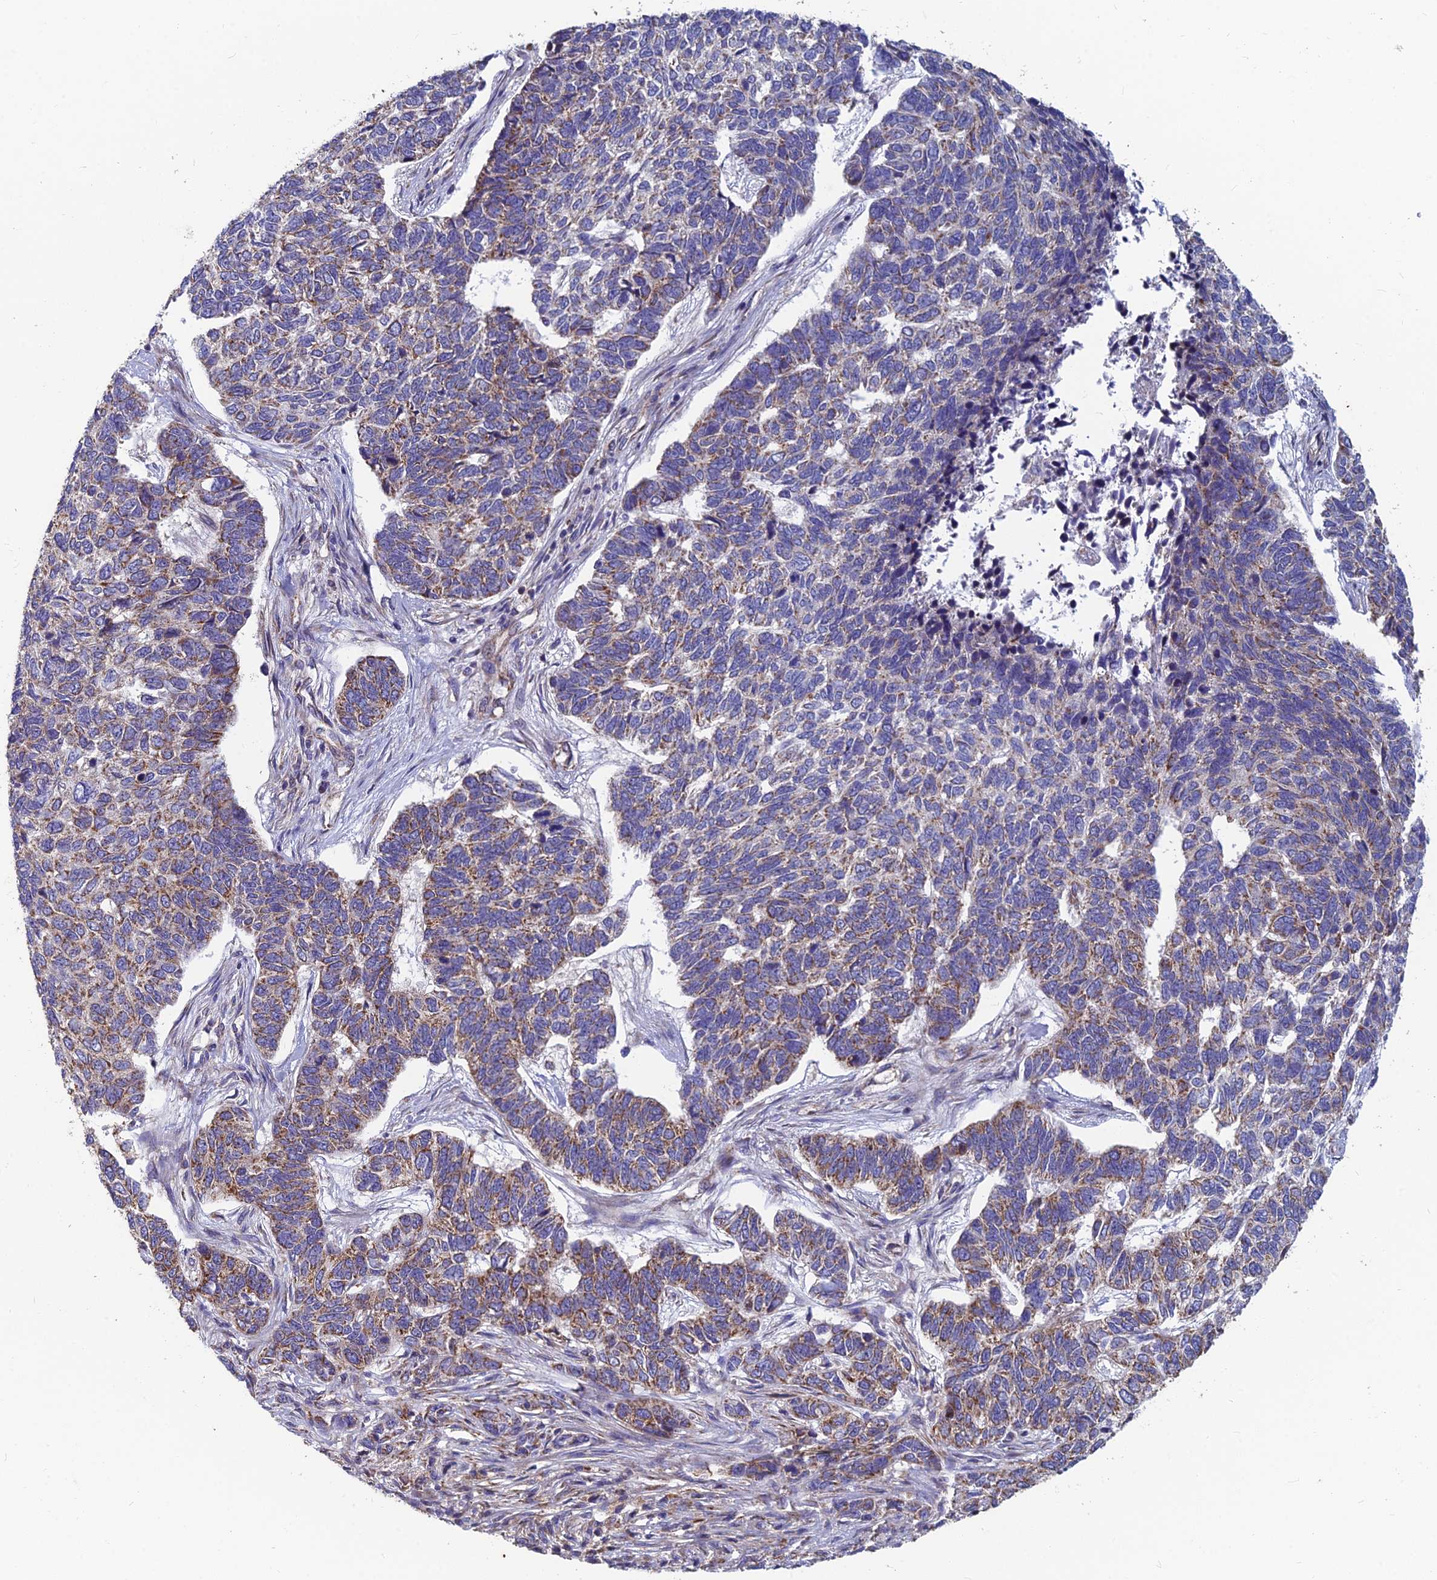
{"staining": {"intensity": "moderate", "quantity": "25%-75%", "location": "cytoplasmic/membranous"}, "tissue": "skin cancer", "cell_type": "Tumor cells", "image_type": "cancer", "snomed": [{"axis": "morphology", "description": "Basal cell carcinoma"}, {"axis": "topography", "description": "Skin"}], "caption": "Immunohistochemistry (IHC) image of skin basal cell carcinoma stained for a protein (brown), which displays medium levels of moderate cytoplasmic/membranous positivity in approximately 25%-75% of tumor cells.", "gene": "MRPS9", "patient": {"sex": "female", "age": 65}}